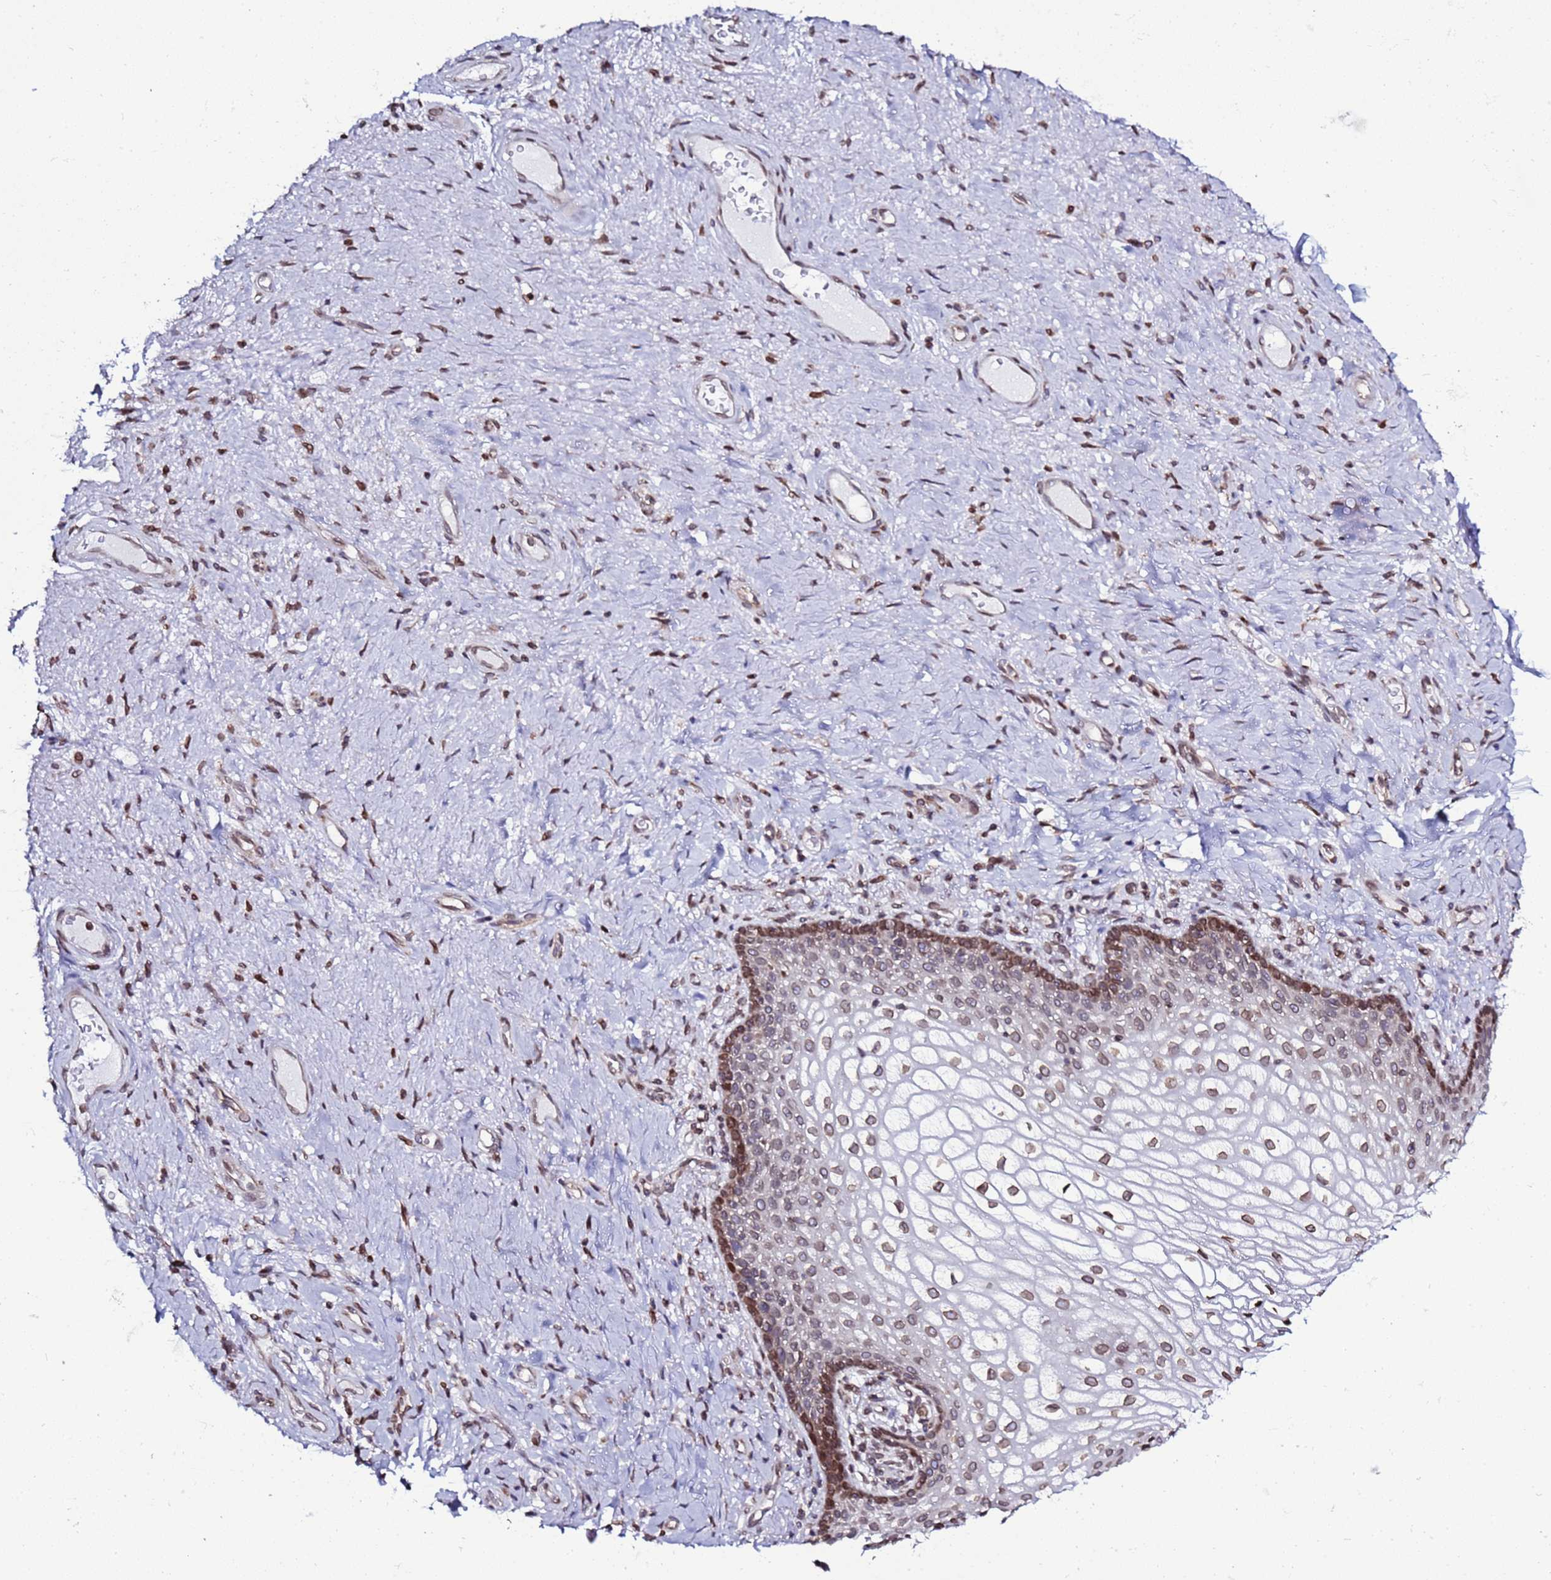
{"staining": {"intensity": "moderate", "quantity": ">75%", "location": "cytoplasmic/membranous,nuclear"}, "tissue": "vagina", "cell_type": "Squamous epithelial cells", "image_type": "normal", "snomed": [{"axis": "morphology", "description": "Normal tissue, NOS"}, {"axis": "topography", "description": "Vagina"}], "caption": "Immunohistochemical staining of benign vagina shows medium levels of moderate cytoplasmic/membranous,nuclear expression in about >75% of squamous epithelial cells. Immunohistochemistry (ihc) stains the protein of interest in brown and the nuclei are stained blue.", "gene": "TOR1AIP1", "patient": {"sex": "female", "age": 60}}